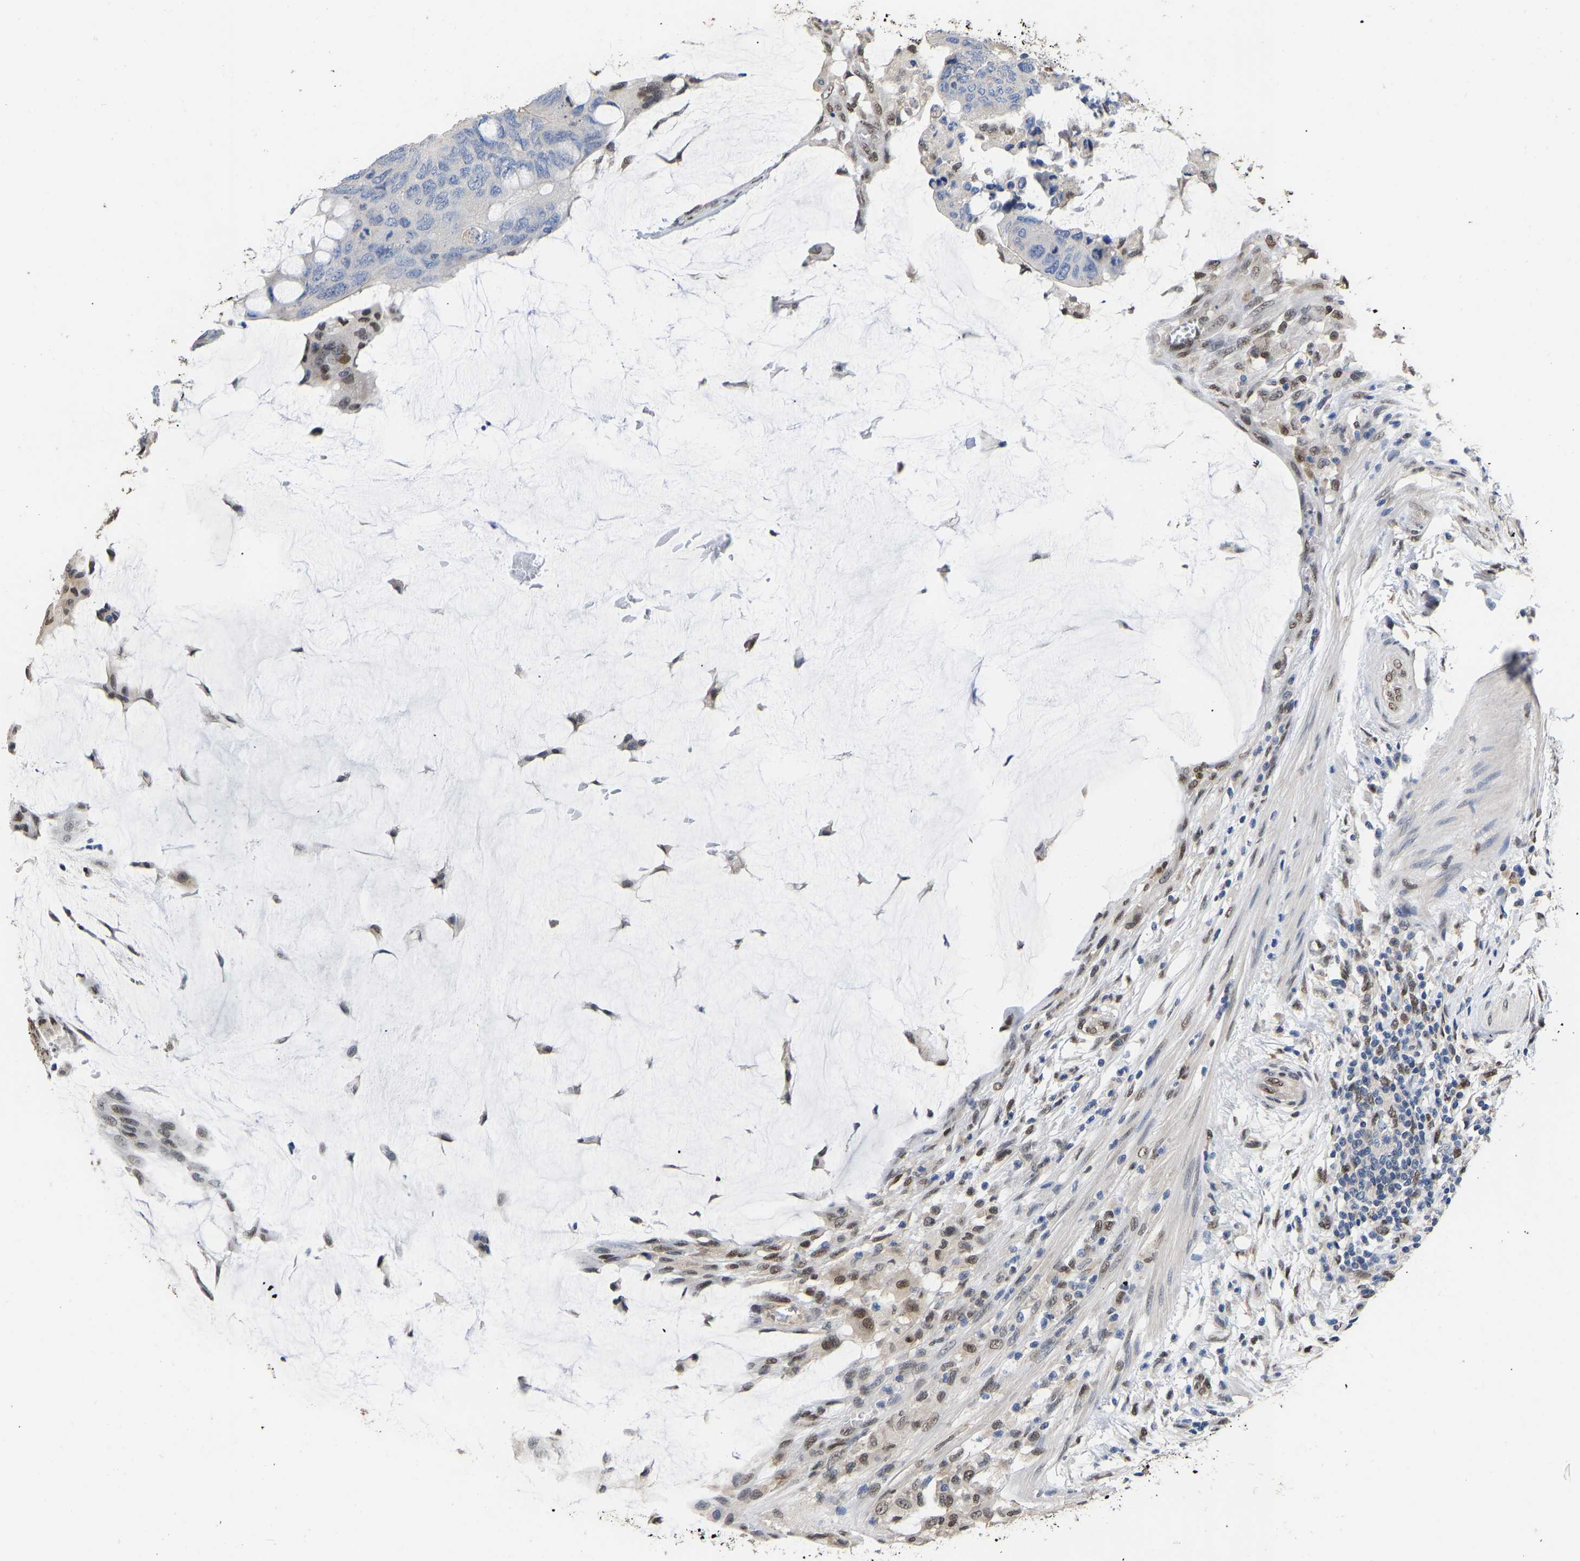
{"staining": {"intensity": "negative", "quantity": "none", "location": "none"}, "tissue": "colorectal cancer", "cell_type": "Tumor cells", "image_type": "cancer", "snomed": [{"axis": "morphology", "description": "Normal tissue, NOS"}, {"axis": "morphology", "description": "Adenocarcinoma, NOS"}, {"axis": "topography", "description": "Rectum"}, {"axis": "topography", "description": "Peripheral nerve tissue"}], "caption": "There is no significant expression in tumor cells of colorectal cancer (adenocarcinoma).", "gene": "QKI", "patient": {"sex": "male", "age": 92}}